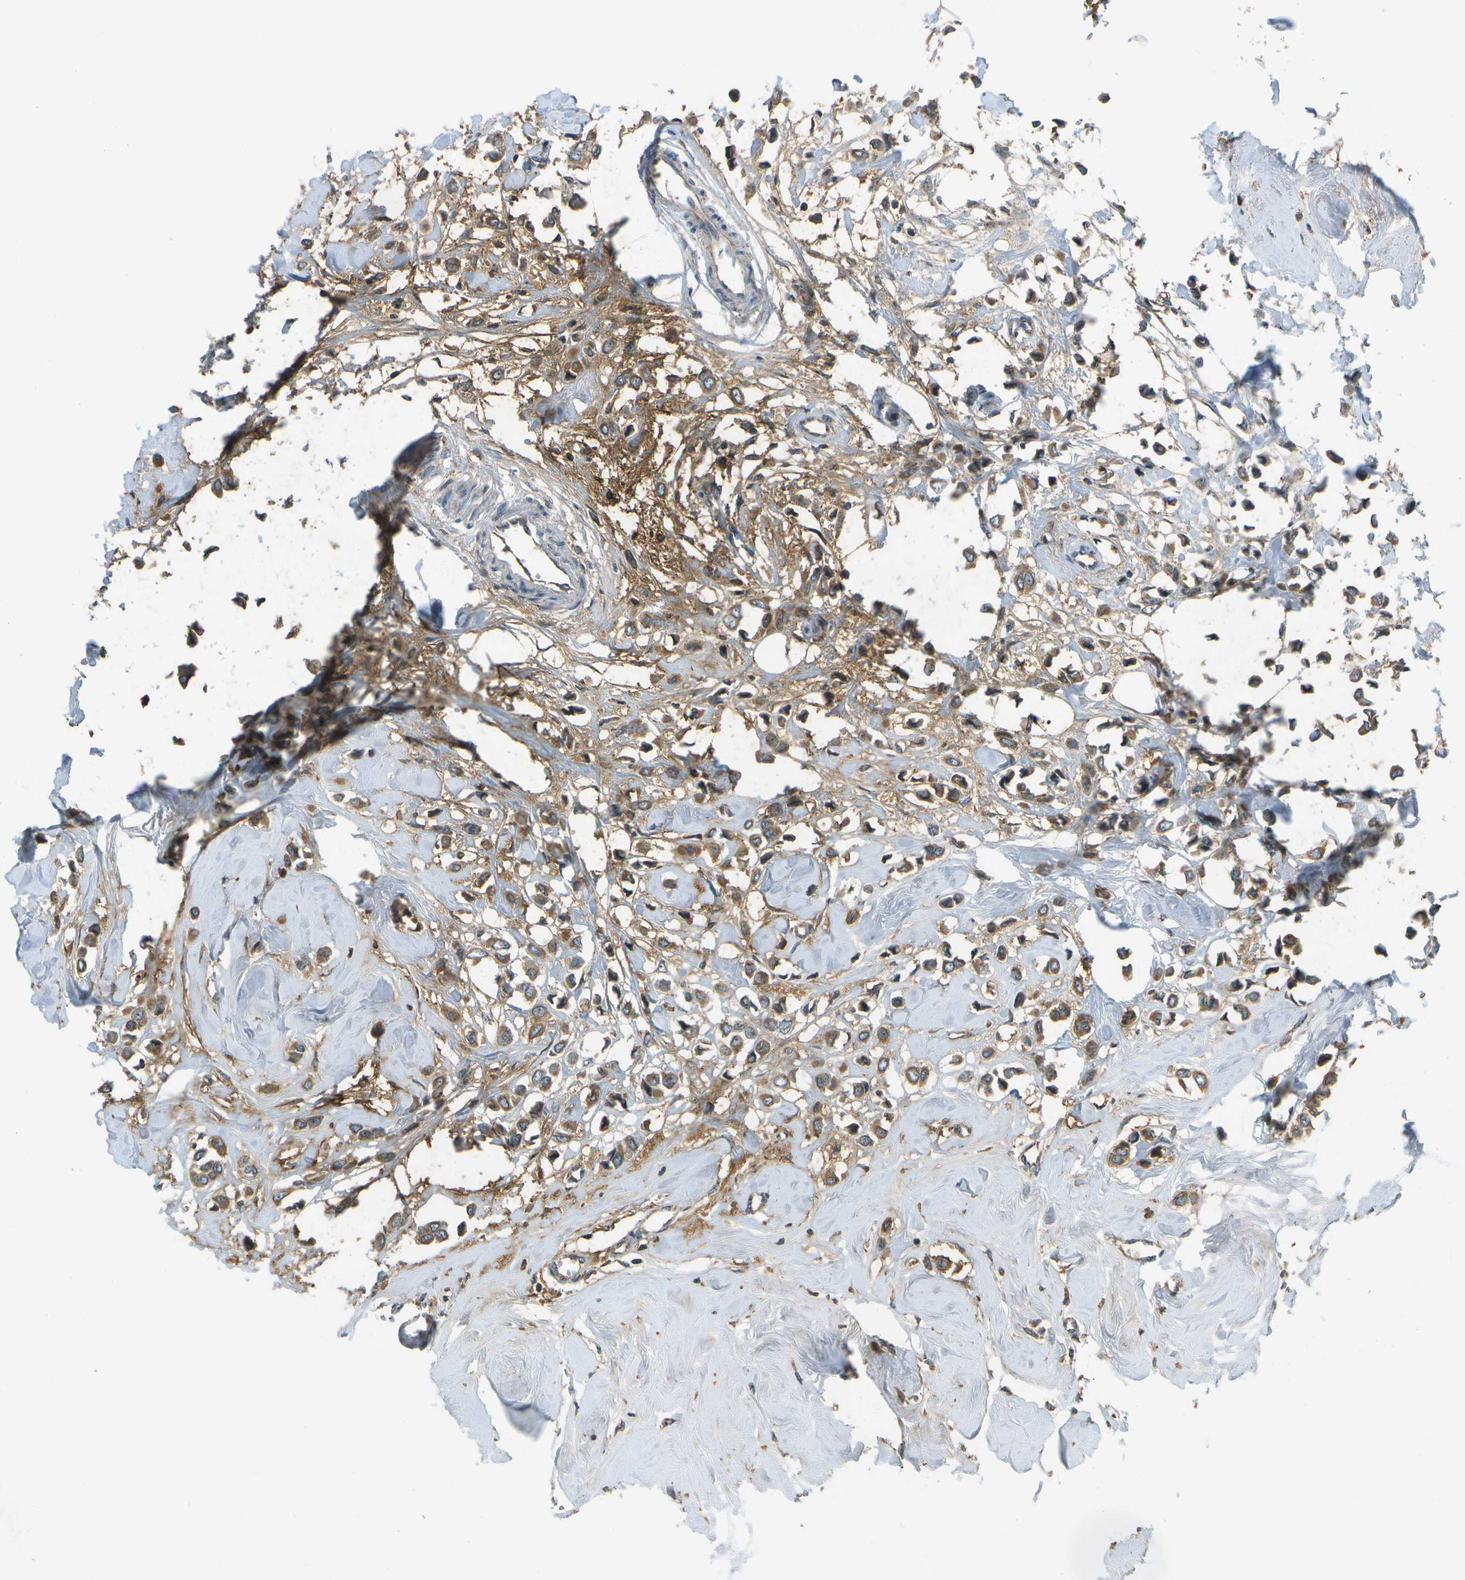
{"staining": {"intensity": "moderate", "quantity": ">75%", "location": "cytoplasmic/membranous"}, "tissue": "breast cancer", "cell_type": "Tumor cells", "image_type": "cancer", "snomed": [{"axis": "morphology", "description": "Lobular carcinoma"}, {"axis": "topography", "description": "Breast"}], "caption": "Breast cancer (lobular carcinoma) stained with DAB (3,3'-diaminobenzidine) immunohistochemistry (IHC) shows medium levels of moderate cytoplasmic/membranous positivity in approximately >75% of tumor cells.", "gene": "HFE", "patient": {"sex": "female", "age": 51}}